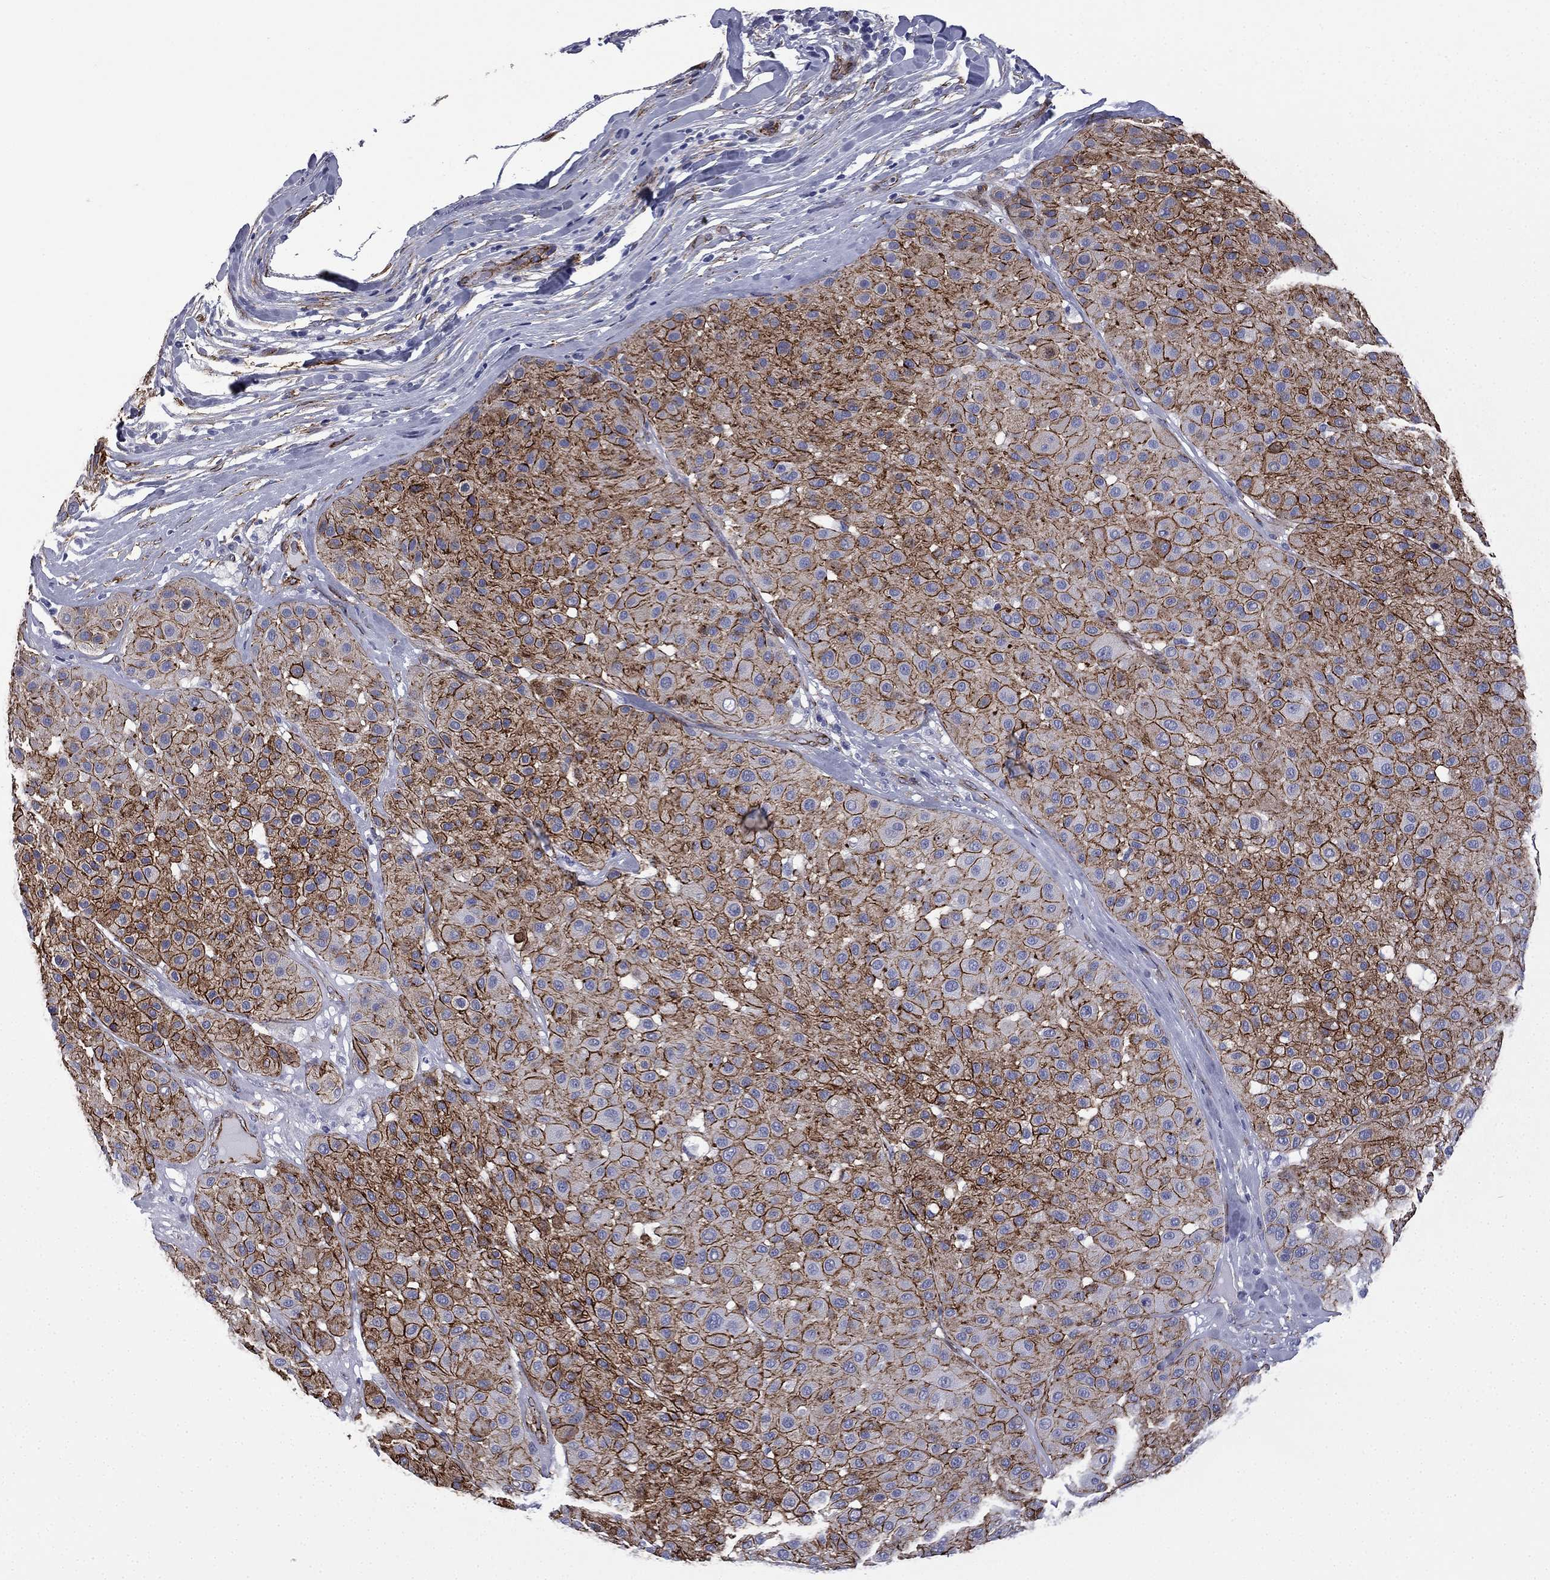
{"staining": {"intensity": "strong", "quantity": "25%-75%", "location": "cytoplasmic/membranous"}, "tissue": "melanoma", "cell_type": "Tumor cells", "image_type": "cancer", "snomed": [{"axis": "morphology", "description": "Malignant melanoma, Metastatic site"}, {"axis": "topography", "description": "Smooth muscle"}], "caption": "An image of melanoma stained for a protein shows strong cytoplasmic/membranous brown staining in tumor cells.", "gene": "CAVIN3", "patient": {"sex": "male", "age": 41}}